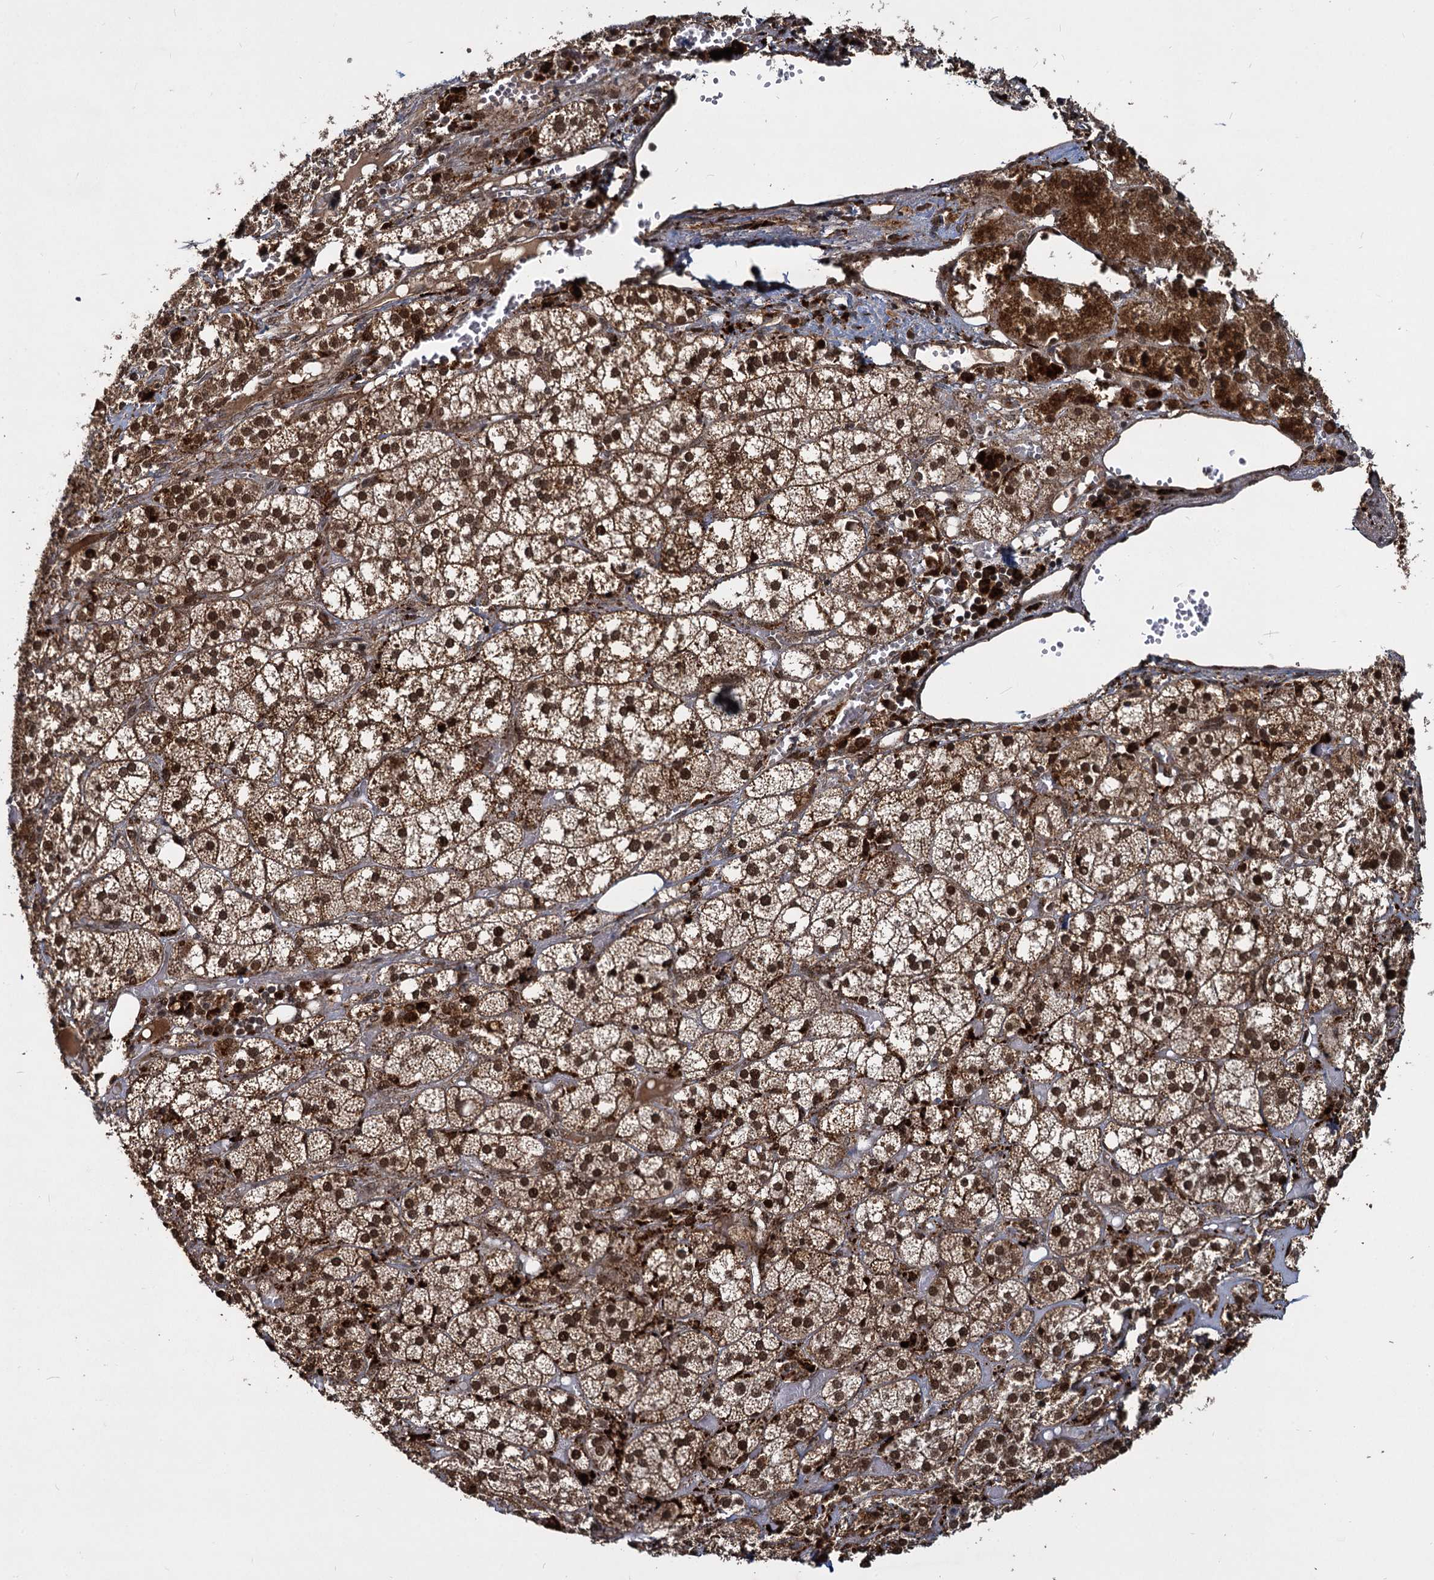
{"staining": {"intensity": "strong", "quantity": ">75%", "location": "cytoplasmic/membranous,nuclear"}, "tissue": "adrenal gland", "cell_type": "Glandular cells", "image_type": "normal", "snomed": [{"axis": "morphology", "description": "Normal tissue, NOS"}, {"axis": "topography", "description": "Adrenal gland"}], "caption": "Immunohistochemistry (DAB) staining of normal human adrenal gland exhibits strong cytoplasmic/membranous,nuclear protein positivity in about >75% of glandular cells. The protein is stained brown, and the nuclei are stained in blue (DAB (3,3'-diaminobenzidine) IHC with brightfield microscopy, high magnification).", "gene": "TRIM23", "patient": {"sex": "female", "age": 61}}